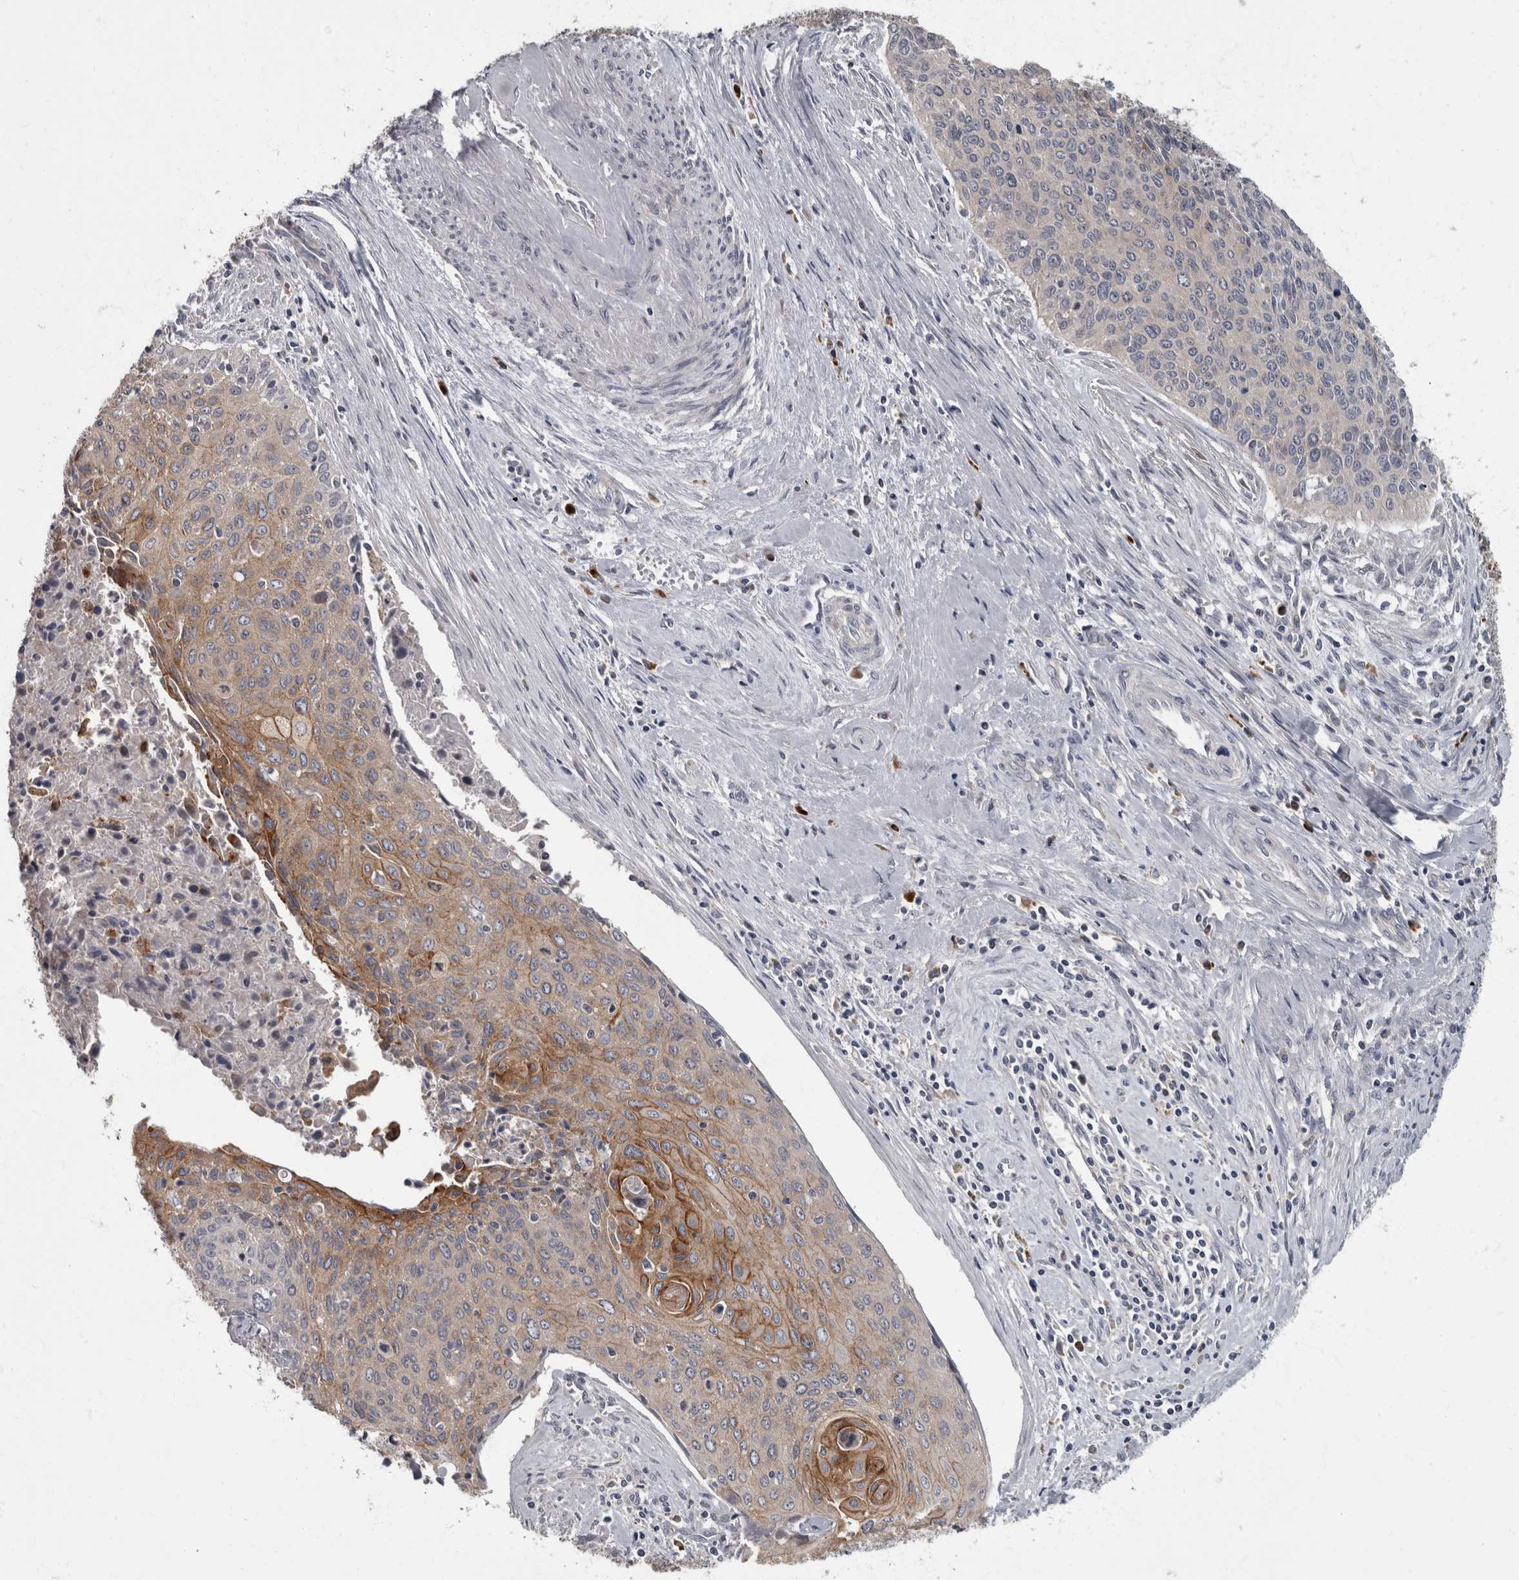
{"staining": {"intensity": "moderate", "quantity": "25%-75%", "location": "cytoplasmic/membranous"}, "tissue": "cervical cancer", "cell_type": "Tumor cells", "image_type": "cancer", "snomed": [{"axis": "morphology", "description": "Squamous cell carcinoma, NOS"}, {"axis": "topography", "description": "Cervix"}], "caption": "Cervical cancer (squamous cell carcinoma) stained with DAB immunohistochemistry (IHC) displays medium levels of moderate cytoplasmic/membranous expression in about 25%-75% of tumor cells. (DAB (3,3'-diaminobenzidine) = brown stain, brightfield microscopy at high magnification).", "gene": "CDC42BPG", "patient": {"sex": "female", "age": 55}}